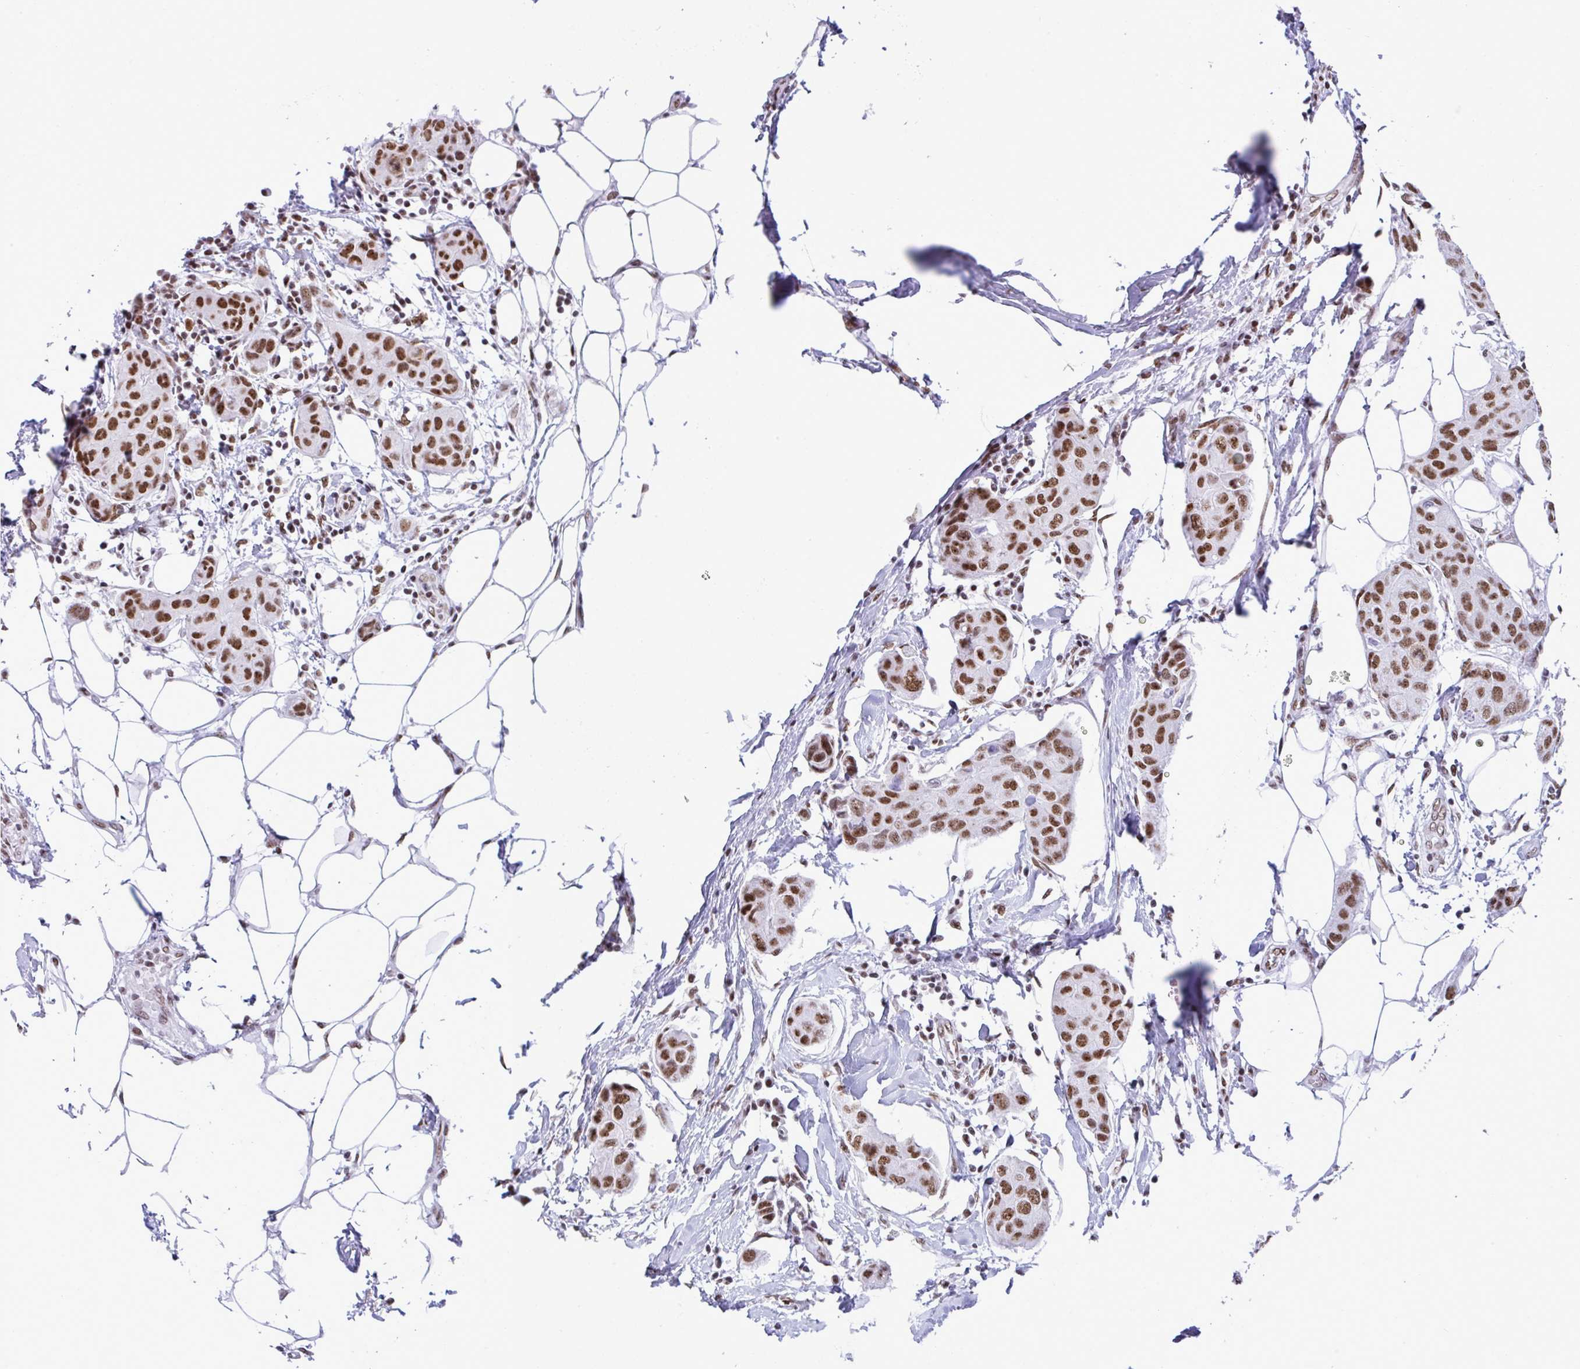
{"staining": {"intensity": "moderate", "quantity": ">75%", "location": "nuclear"}, "tissue": "breast cancer", "cell_type": "Tumor cells", "image_type": "cancer", "snomed": [{"axis": "morphology", "description": "Duct carcinoma"}, {"axis": "topography", "description": "Breast"}, {"axis": "topography", "description": "Lymph node"}], "caption": "This photomicrograph reveals IHC staining of breast cancer (invasive ductal carcinoma), with medium moderate nuclear positivity in about >75% of tumor cells.", "gene": "DDX52", "patient": {"sex": "female", "age": 80}}